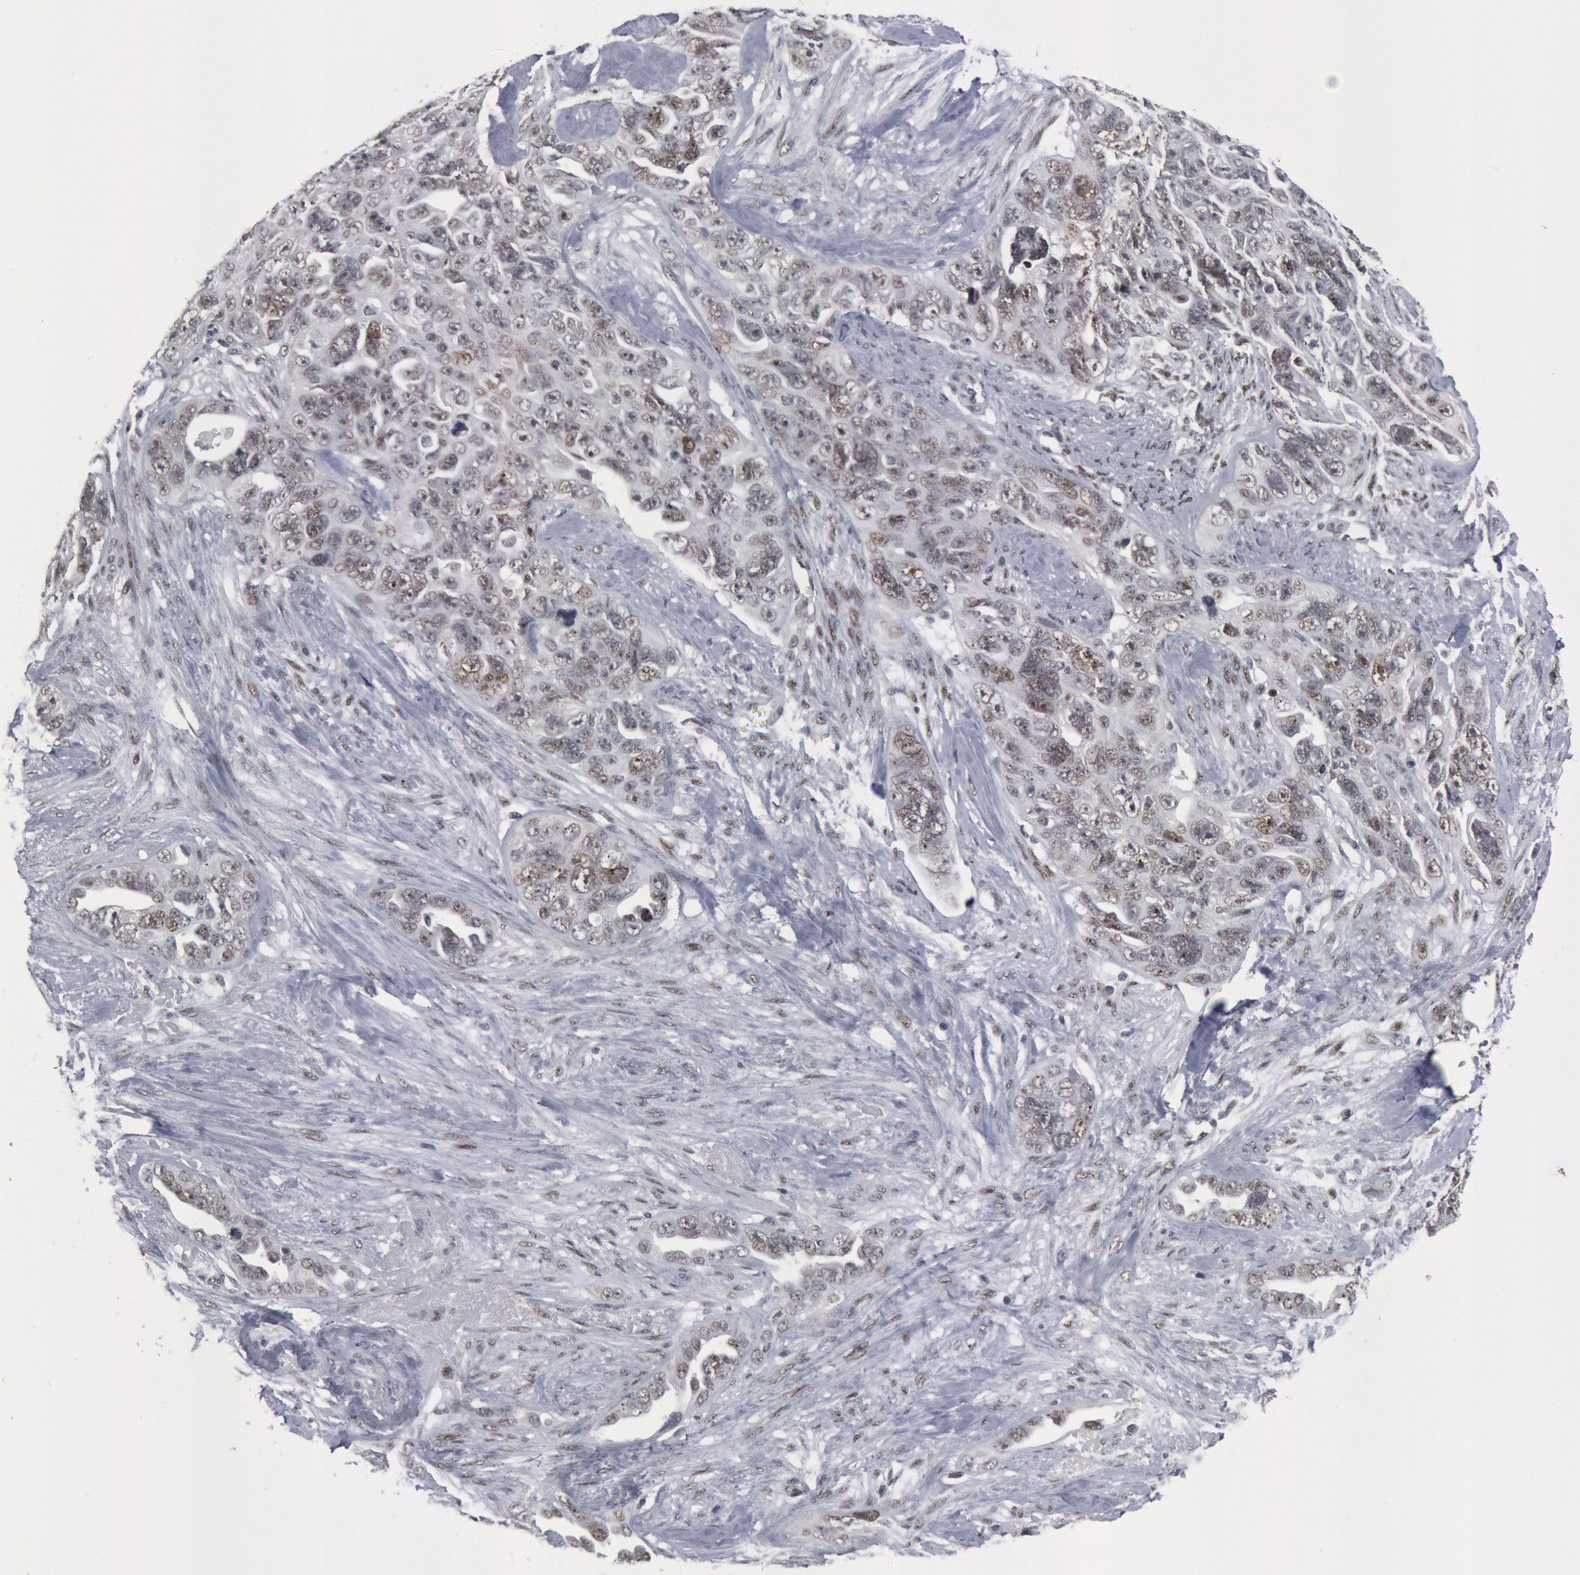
{"staining": {"intensity": "weak", "quantity": "<25%", "location": "nuclear"}, "tissue": "ovarian cancer", "cell_type": "Tumor cells", "image_type": "cancer", "snomed": [{"axis": "morphology", "description": "Cystadenocarcinoma, serous, NOS"}, {"axis": "topography", "description": "Ovary"}], "caption": "The photomicrograph displays no staining of tumor cells in ovarian cancer (serous cystadenocarcinoma).", "gene": "FOXO1", "patient": {"sex": "female", "age": 63}}